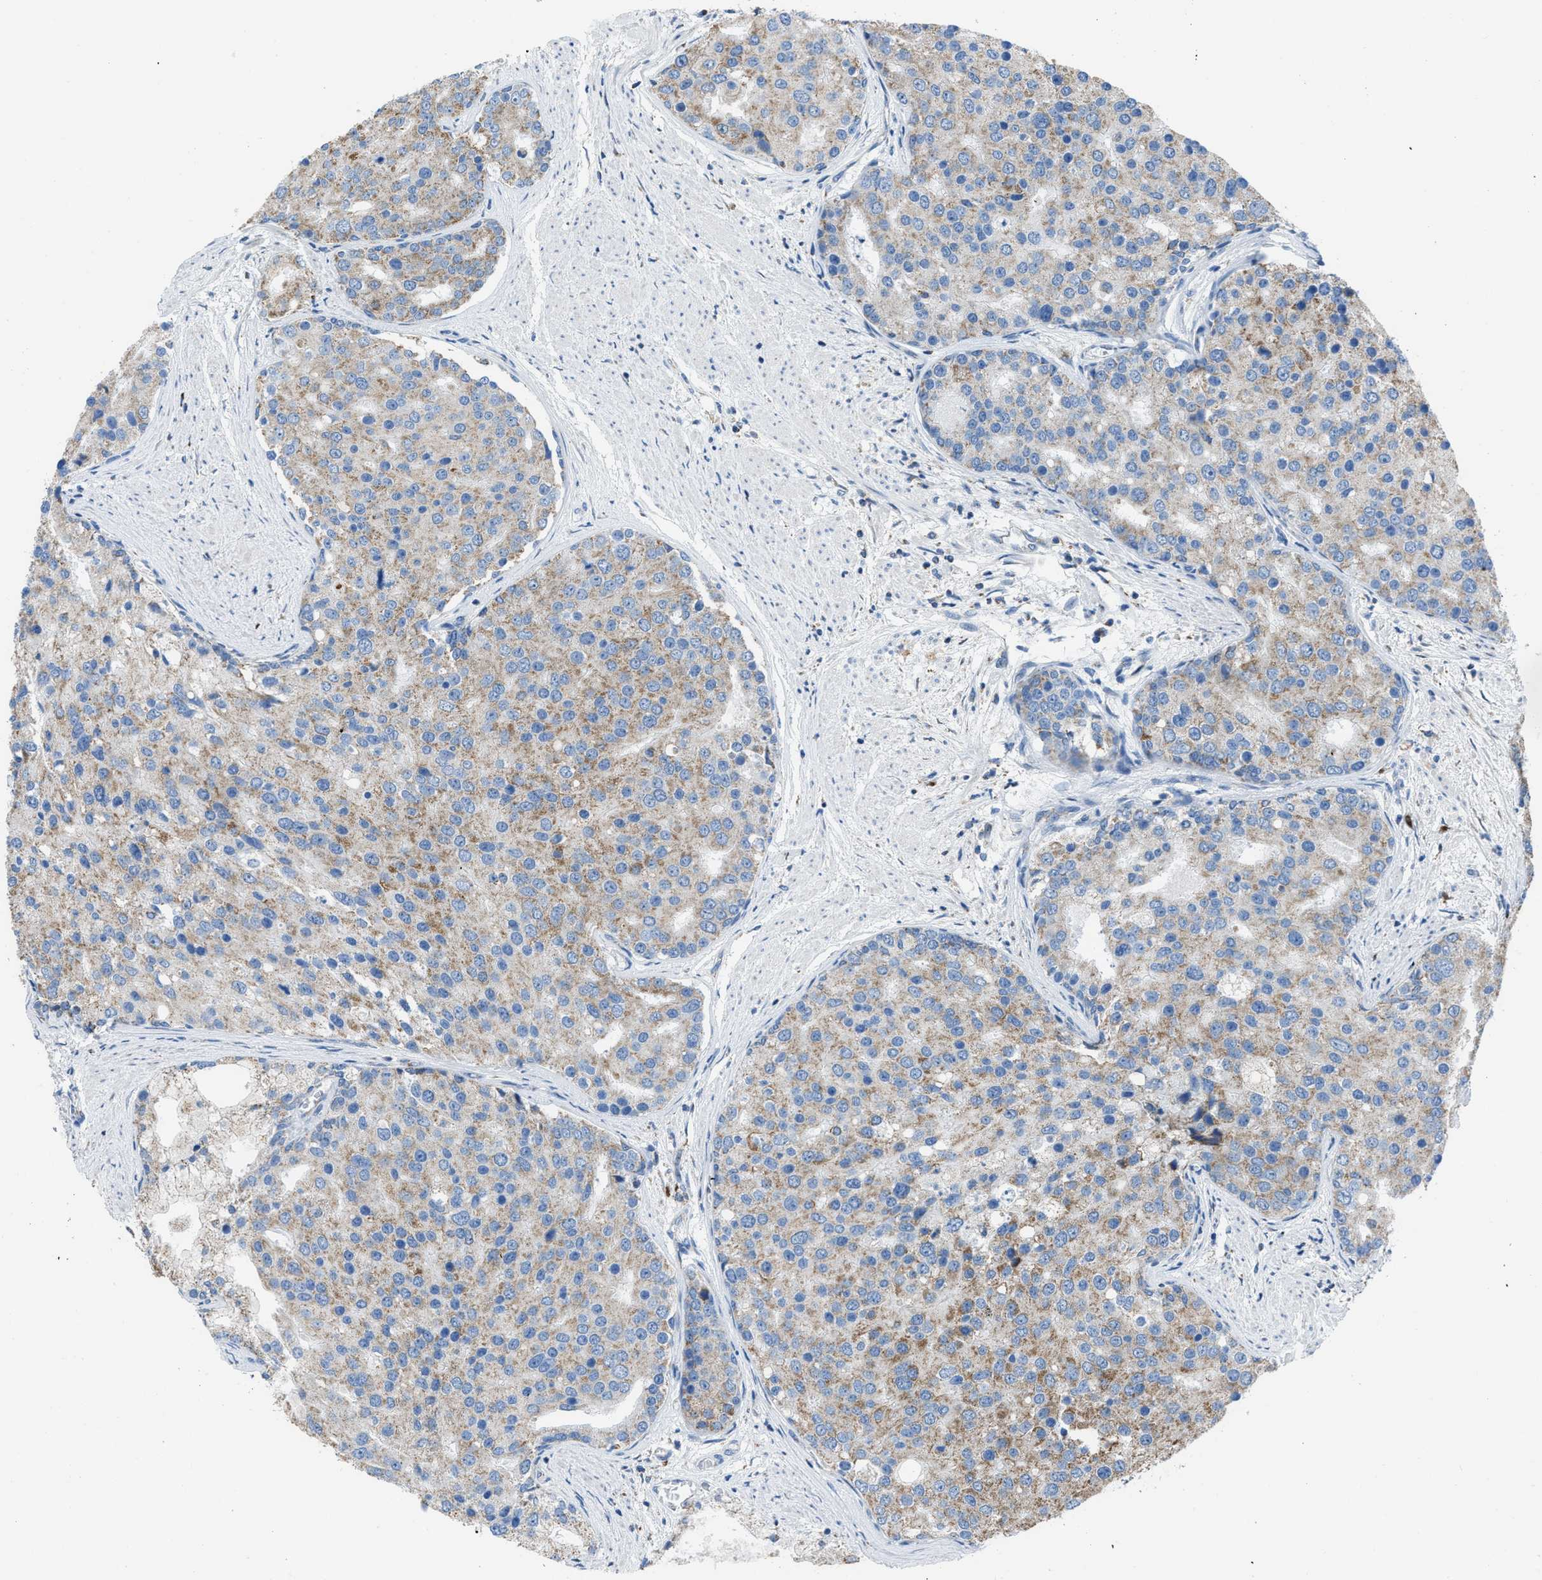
{"staining": {"intensity": "weak", "quantity": ">75%", "location": "cytoplasmic/membranous"}, "tissue": "prostate cancer", "cell_type": "Tumor cells", "image_type": "cancer", "snomed": [{"axis": "morphology", "description": "Adenocarcinoma, High grade"}, {"axis": "topography", "description": "Prostate"}], "caption": "A photomicrograph of human prostate high-grade adenocarcinoma stained for a protein shows weak cytoplasmic/membranous brown staining in tumor cells.", "gene": "ETFB", "patient": {"sex": "male", "age": 50}}